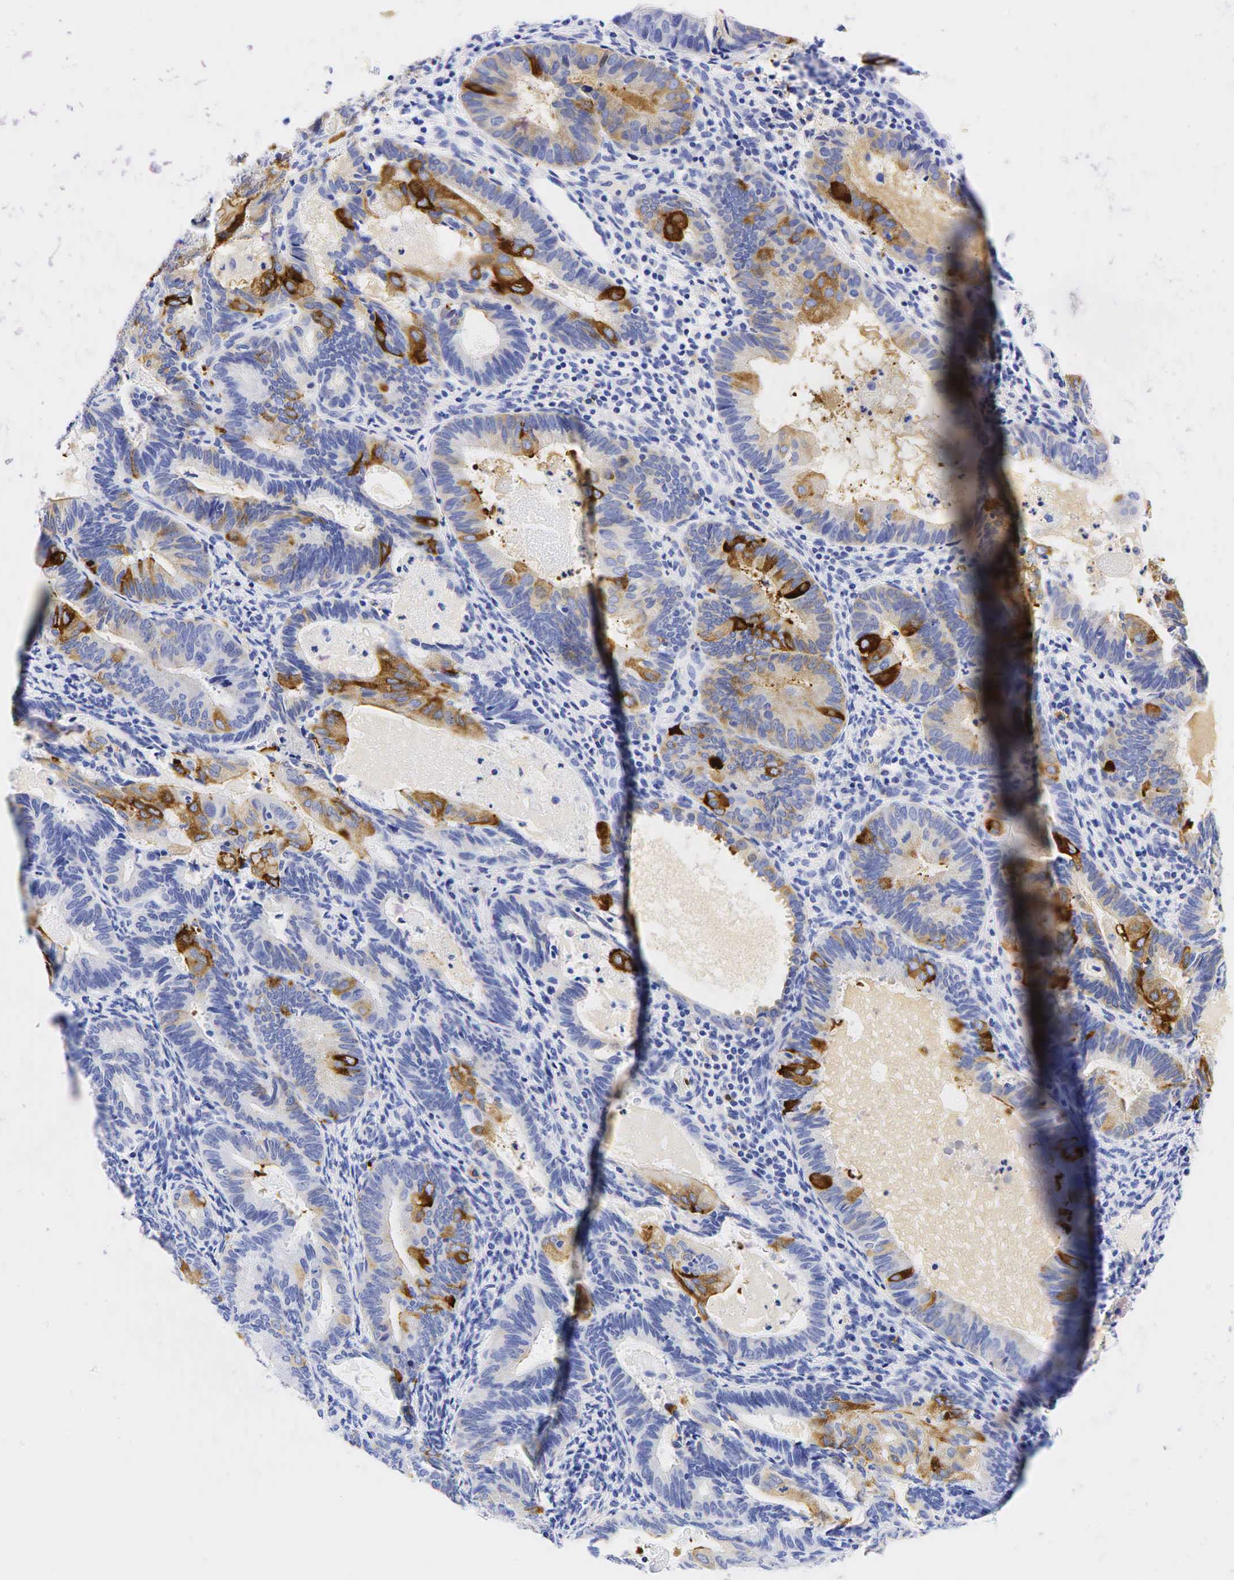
{"staining": {"intensity": "strong", "quantity": "<25%", "location": "cytoplasmic/membranous"}, "tissue": "endometrial cancer", "cell_type": "Tumor cells", "image_type": "cancer", "snomed": [{"axis": "morphology", "description": "Adenocarcinoma, NOS"}, {"axis": "topography", "description": "Endometrium"}], "caption": "Protein expression analysis of human endometrial adenocarcinoma reveals strong cytoplasmic/membranous positivity in about <25% of tumor cells.", "gene": "TNFRSF8", "patient": {"sex": "female", "age": 63}}